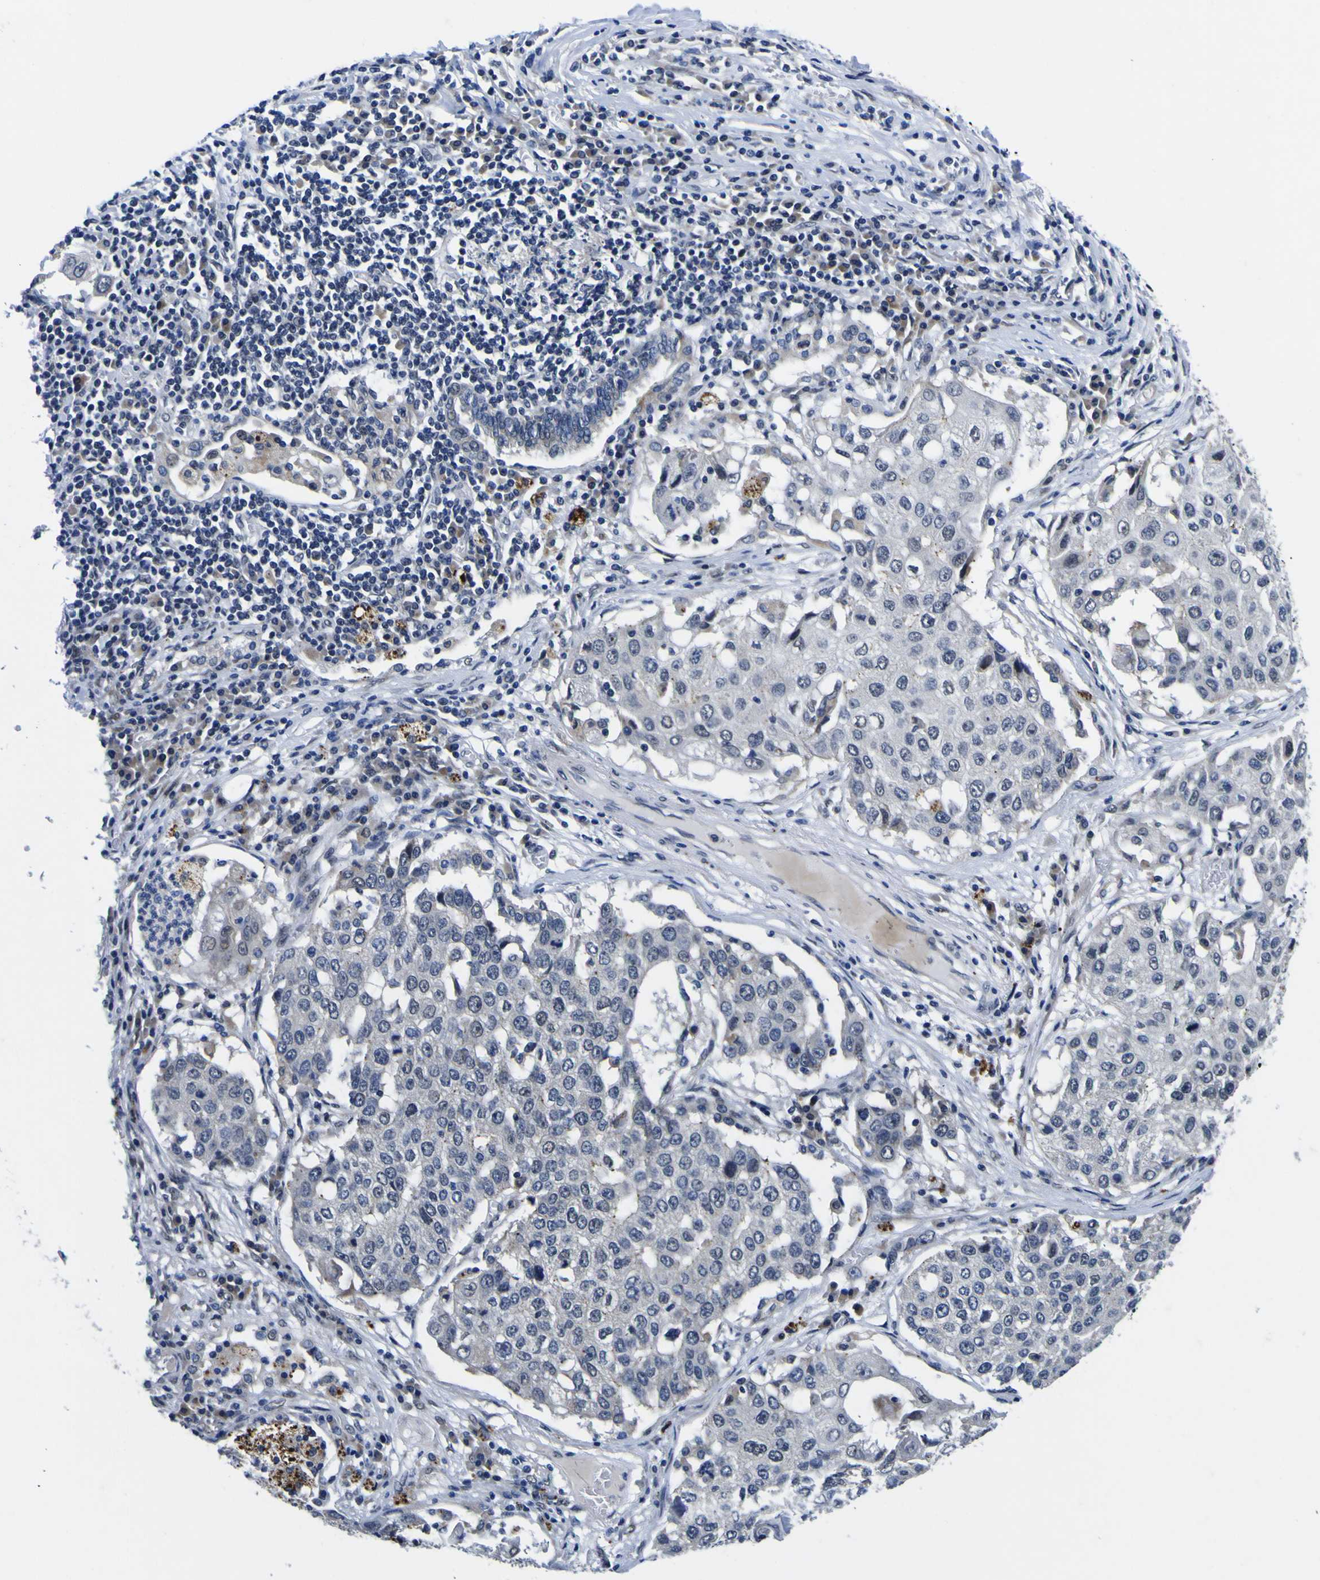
{"staining": {"intensity": "negative", "quantity": "none", "location": "none"}, "tissue": "lung cancer", "cell_type": "Tumor cells", "image_type": "cancer", "snomed": [{"axis": "morphology", "description": "Squamous cell carcinoma, NOS"}, {"axis": "topography", "description": "Lung"}], "caption": "Tumor cells show no significant protein expression in squamous cell carcinoma (lung).", "gene": "IGFLR1", "patient": {"sex": "male", "age": 71}}